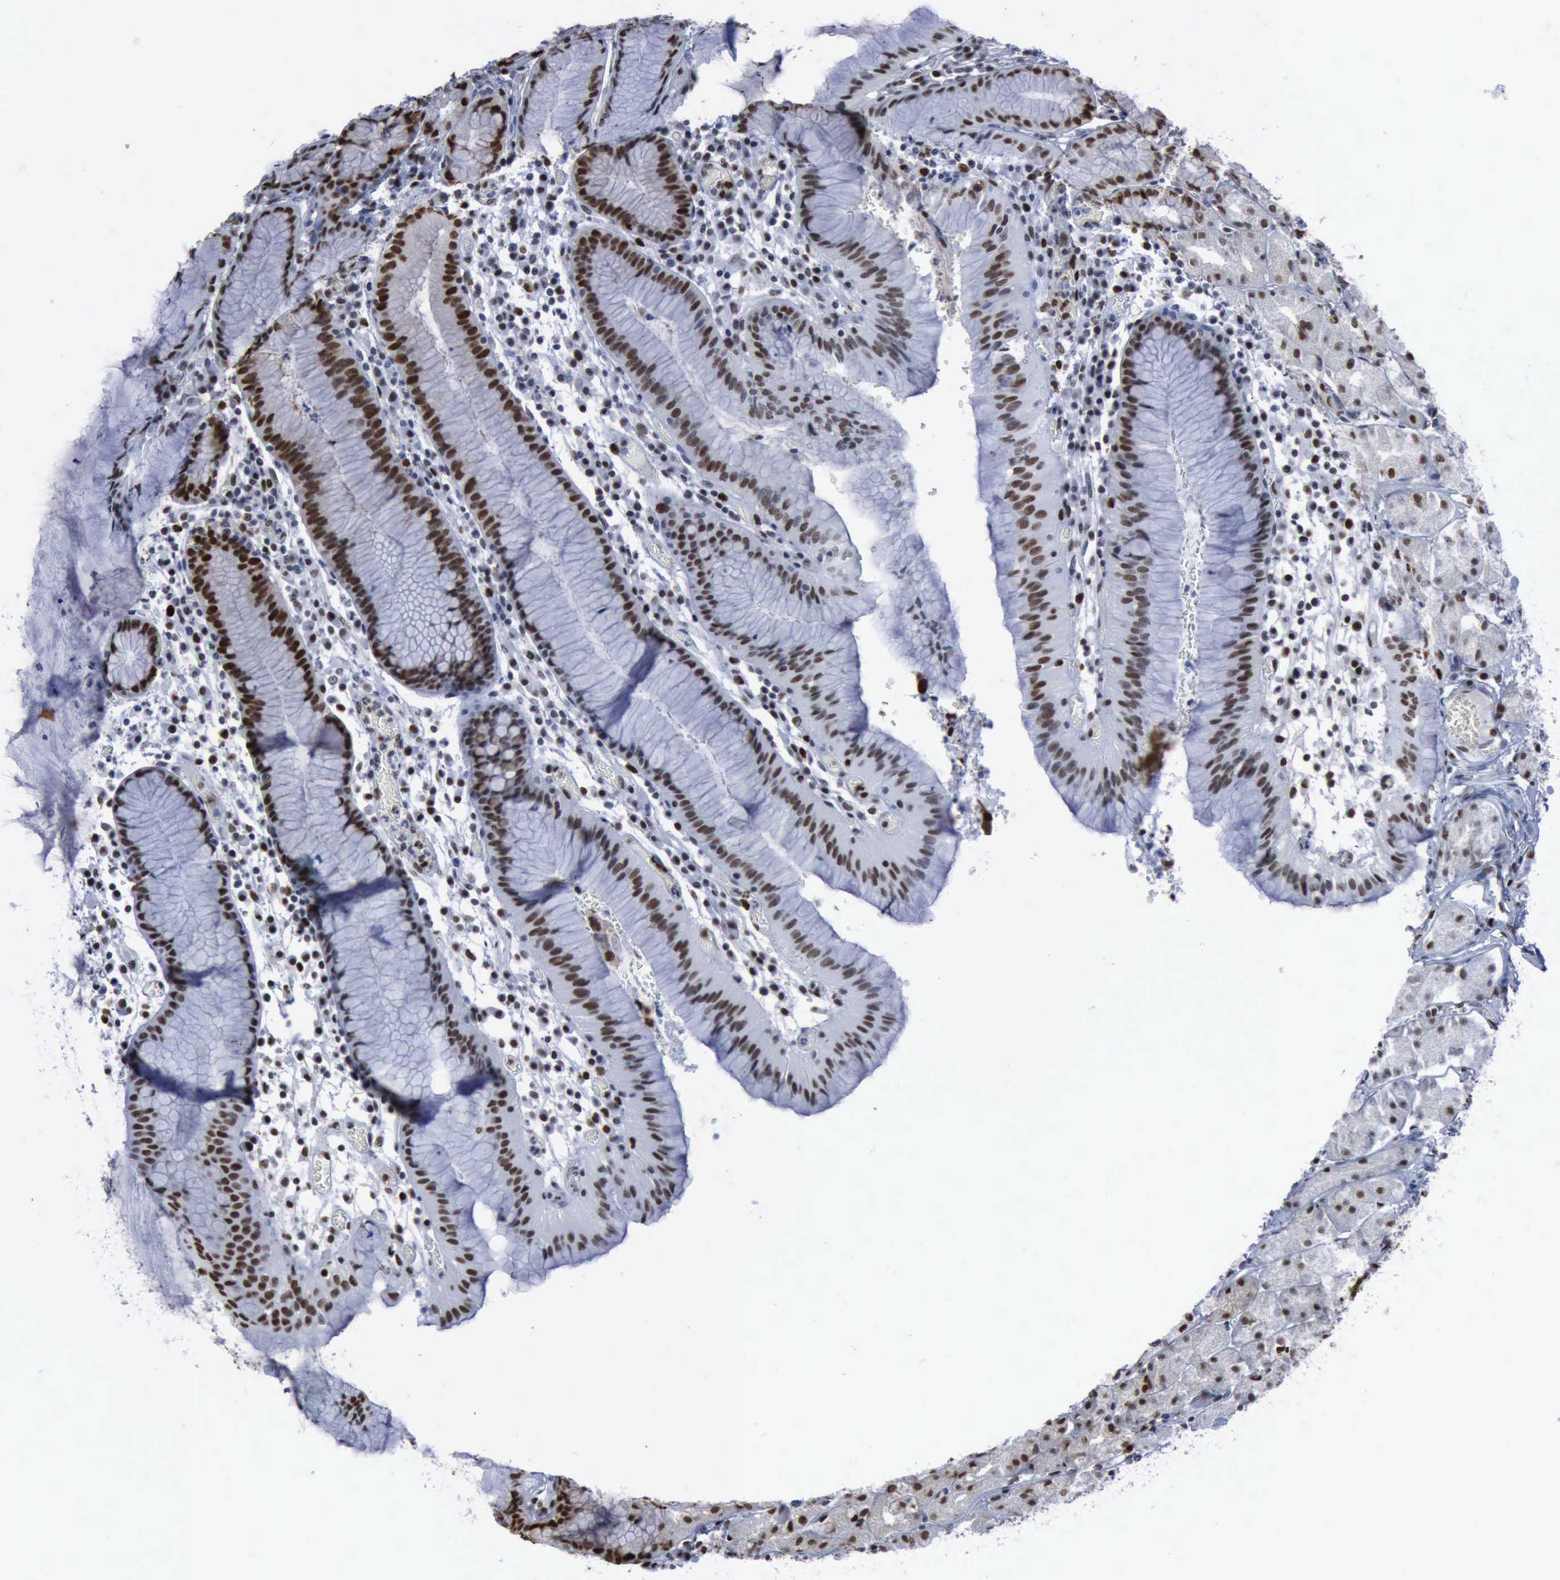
{"staining": {"intensity": "moderate", "quantity": ">75%", "location": "nuclear"}, "tissue": "stomach", "cell_type": "Glandular cells", "image_type": "normal", "snomed": [{"axis": "morphology", "description": "Normal tissue, NOS"}, {"axis": "topography", "description": "Stomach, lower"}], "caption": "Protein expression by IHC displays moderate nuclear positivity in approximately >75% of glandular cells in benign stomach.", "gene": "PCNA", "patient": {"sex": "female", "age": 73}}